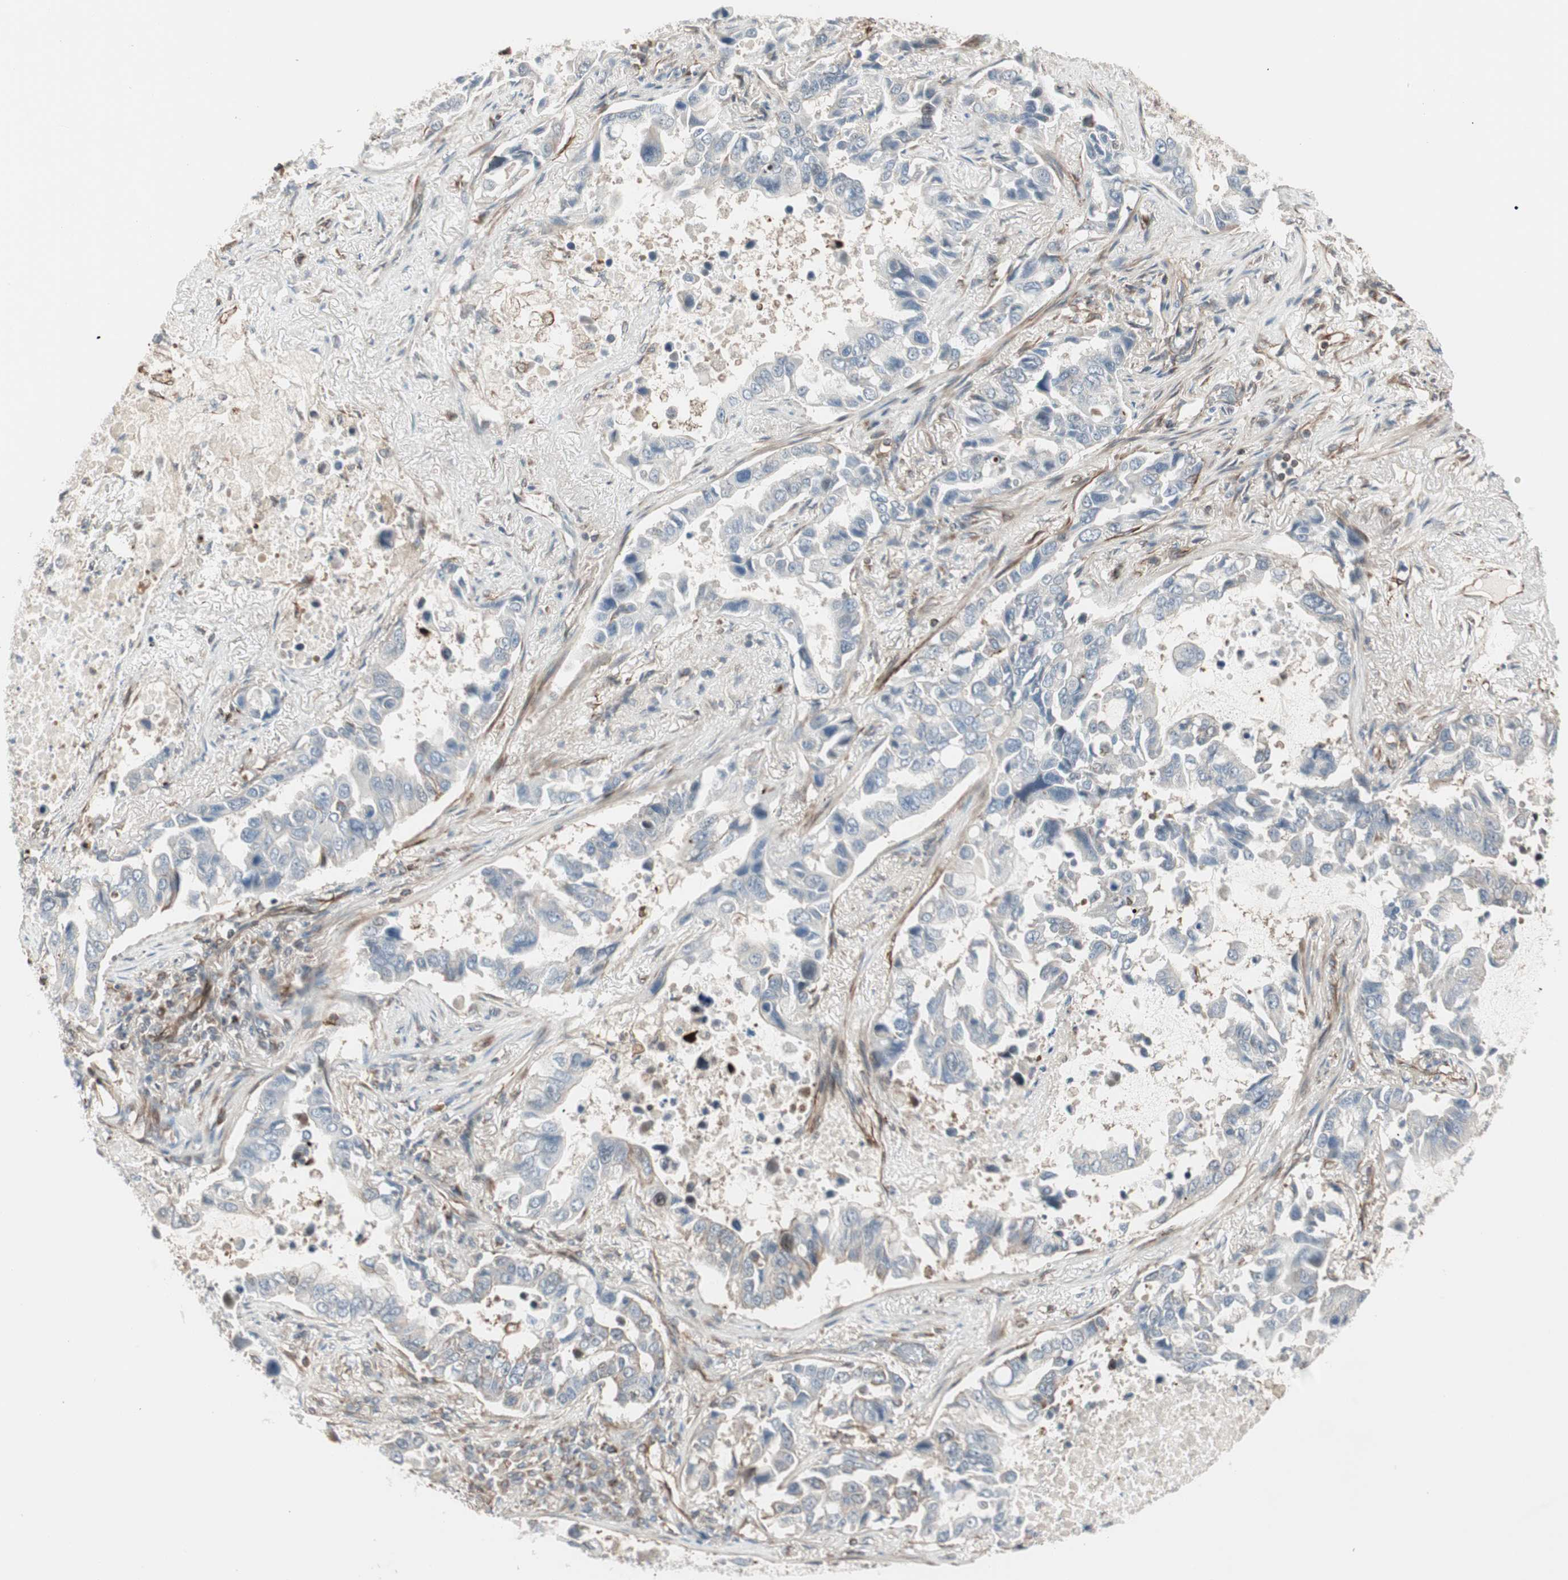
{"staining": {"intensity": "weak", "quantity": "25%-75%", "location": "cytoplasmic/membranous"}, "tissue": "lung cancer", "cell_type": "Tumor cells", "image_type": "cancer", "snomed": [{"axis": "morphology", "description": "Adenocarcinoma, NOS"}, {"axis": "topography", "description": "Lung"}], "caption": "A high-resolution image shows immunohistochemistry staining of lung cancer (adenocarcinoma), which exhibits weak cytoplasmic/membranous staining in approximately 25%-75% of tumor cells.", "gene": "MAD2L2", "patient": {"sex": "male", "age": 64}}